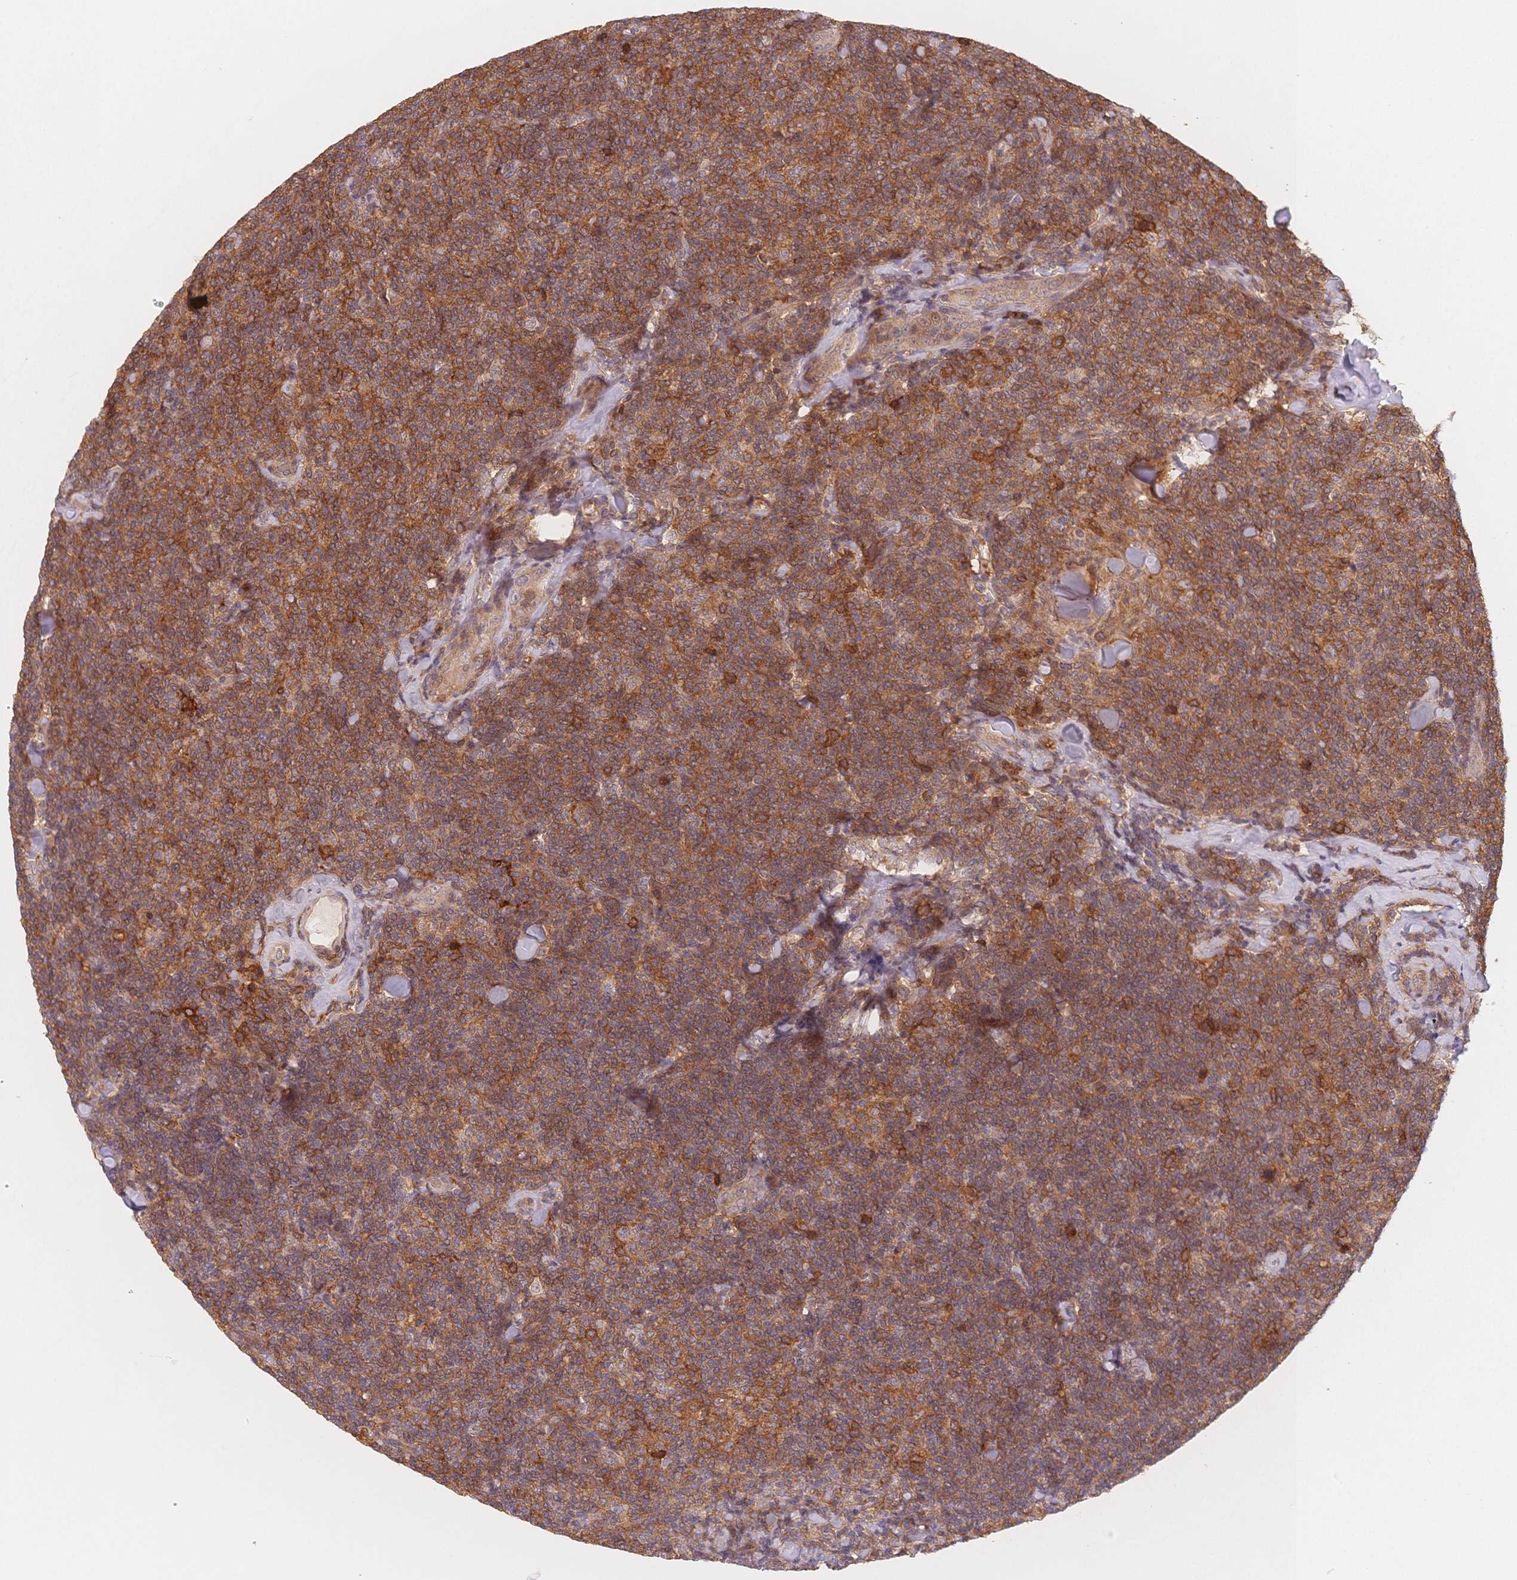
{"staining": {"intensity": "strong", "quantity": ">75%", "location": "cytoplasmic/membranous"}, "tissue": "lymphoma", "cell_type": "Tumor cells", "image_type": "cancer", "snomed": [{"axis": "morphology", "description": "Malignant lymphoma, non-Hodgkin's type, Low grade"}, {"axis": "topography", "description": "Lymph node"}], "caption": "Immunohistochemical staining of malignant lymphoma, non-Hodgkin's type (low-grade) exhibits high levels of strong cytoplasmic/membranous staining in about >75% of tumor cells.", "gene": "C12orf75", "patient": {"sex": "female", "age": 56}}